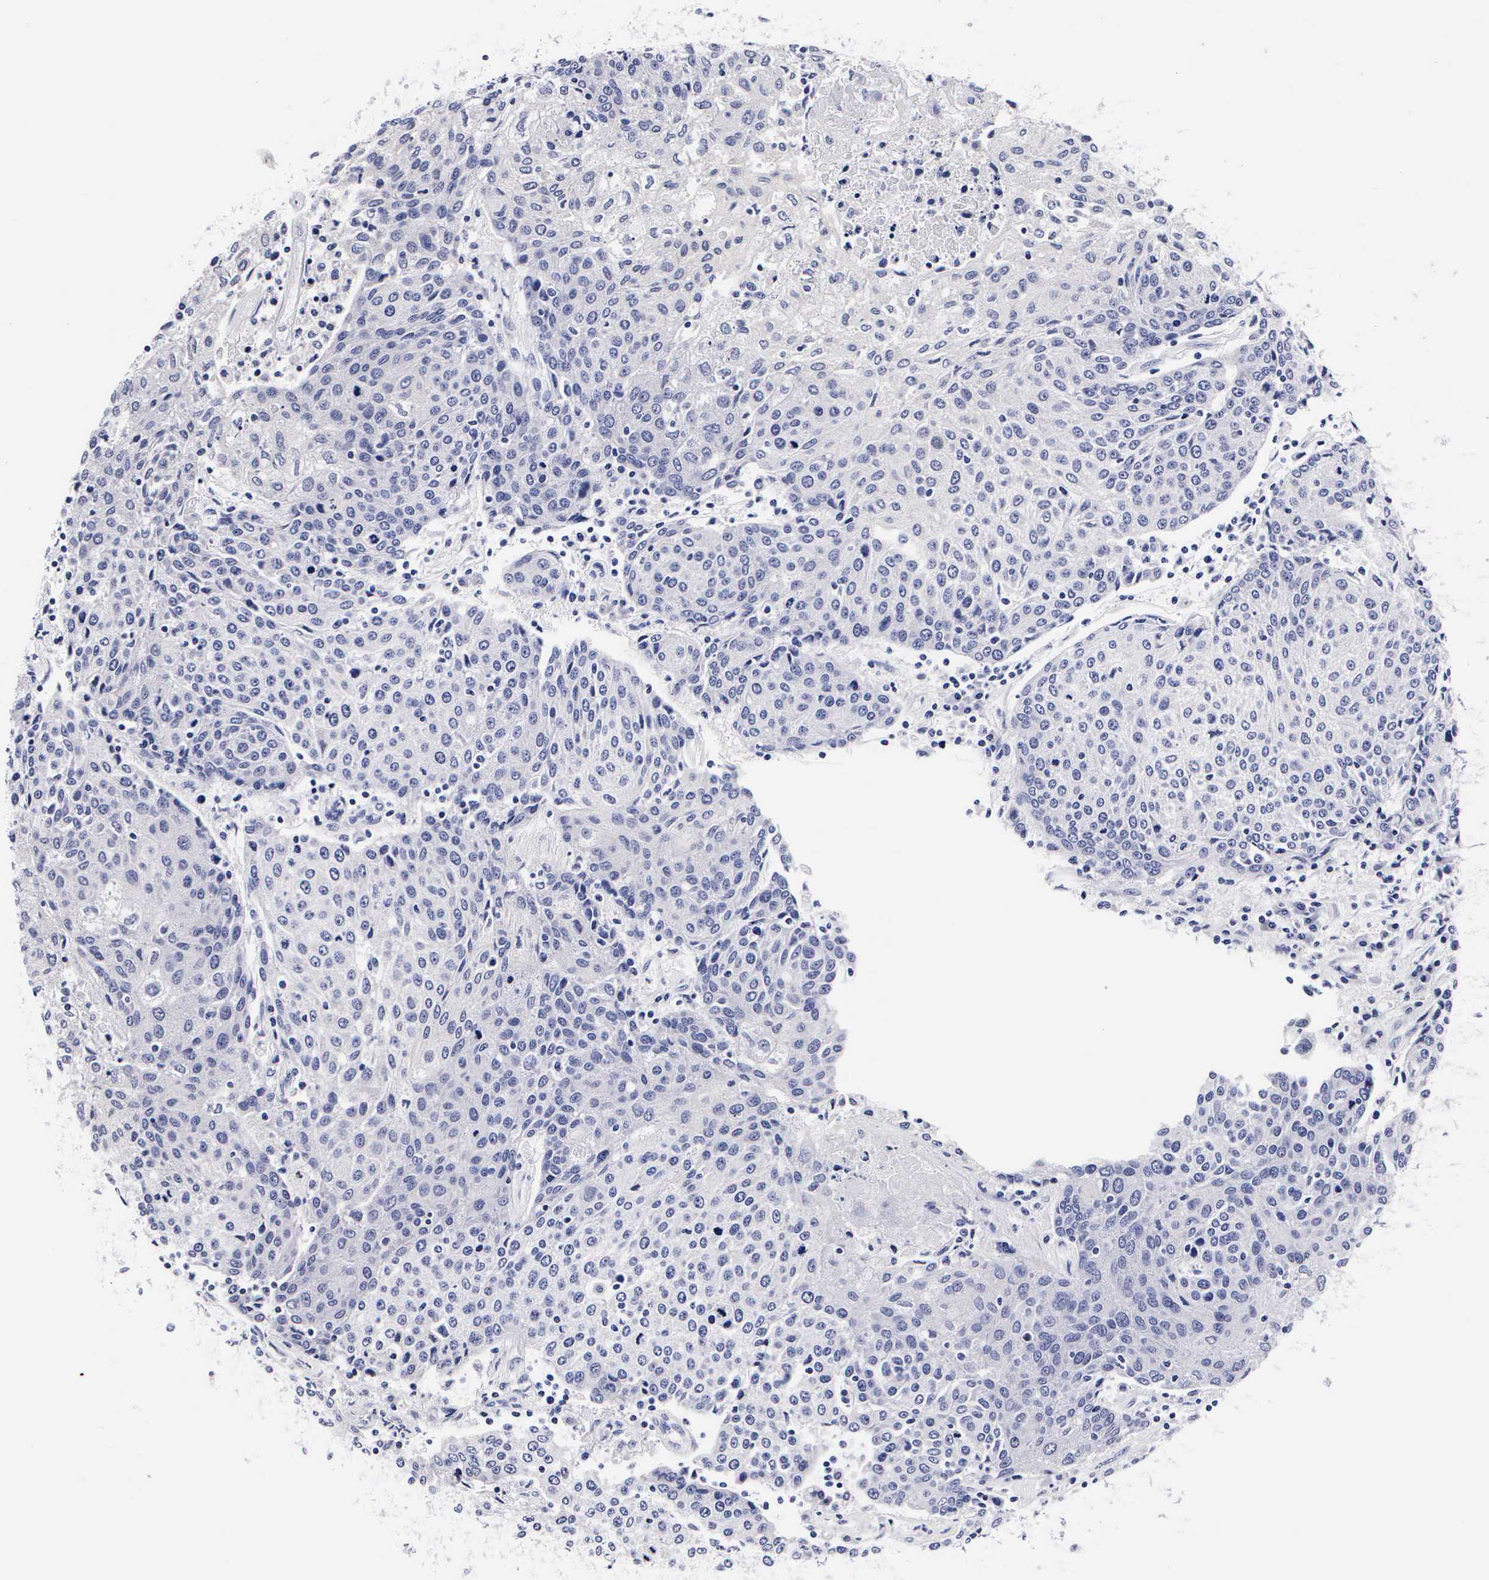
{"staining": {"intensity": "negative", "quantity": "none", "location": "none"}, "tissue": "urothelial cancer", "cell_type": "Tumor cells", "image_type": "cancer", "snomed": [{"axis": "morphology", "description": "Urothelial carcinoma, High grade"}, {"axis": "topography", "description": "Urinary bladder"}], "caption": "Urothelial cancer was stained to show a protein in brown. There is no significant staining in tumor cells.", "gene": "RNASE6", "patient": {"sex": "female", "age": 85}}